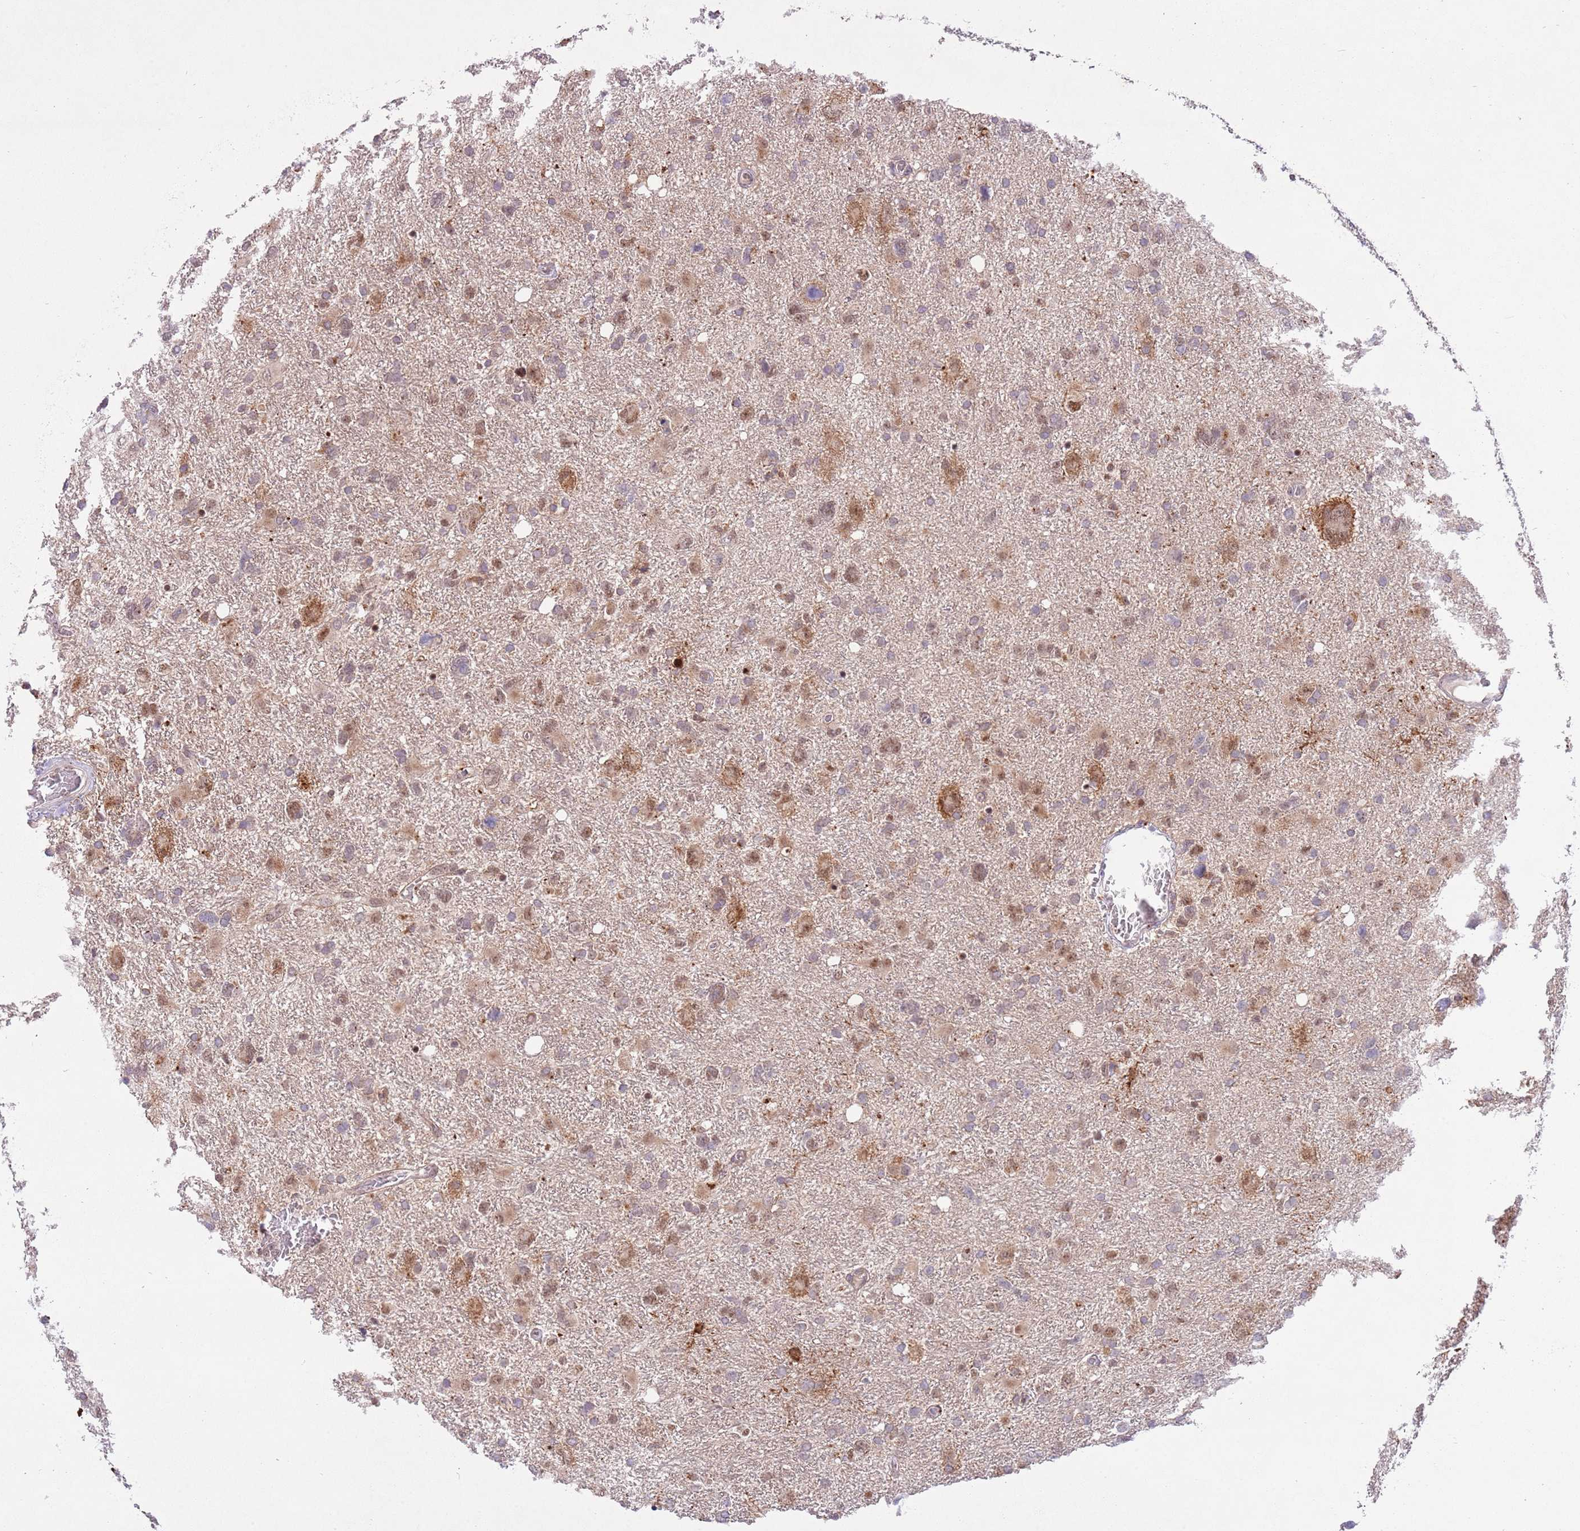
{"staining": {"intensity": "moderate", "quantity": "<25%", "location": "cytoplasmic/membranous,nuclear"}, "tissue": "glioma", "cell_type": "Tumor cells", "image_type": "cancer", "snomed": [{"axis": "morphology", "description": "Glioma, malignant, High grade"}, {"axis": "topography", "description": "Brain"}], "caption": "This is a micrograph of IHC staining of malignant glioma (high-grade), which shows moderate positivity in the cytoplasmic/membranous and nuclear of tumor cells.", "gene": "TRIM27", "patient": {"sex": "male", "age": 61}}